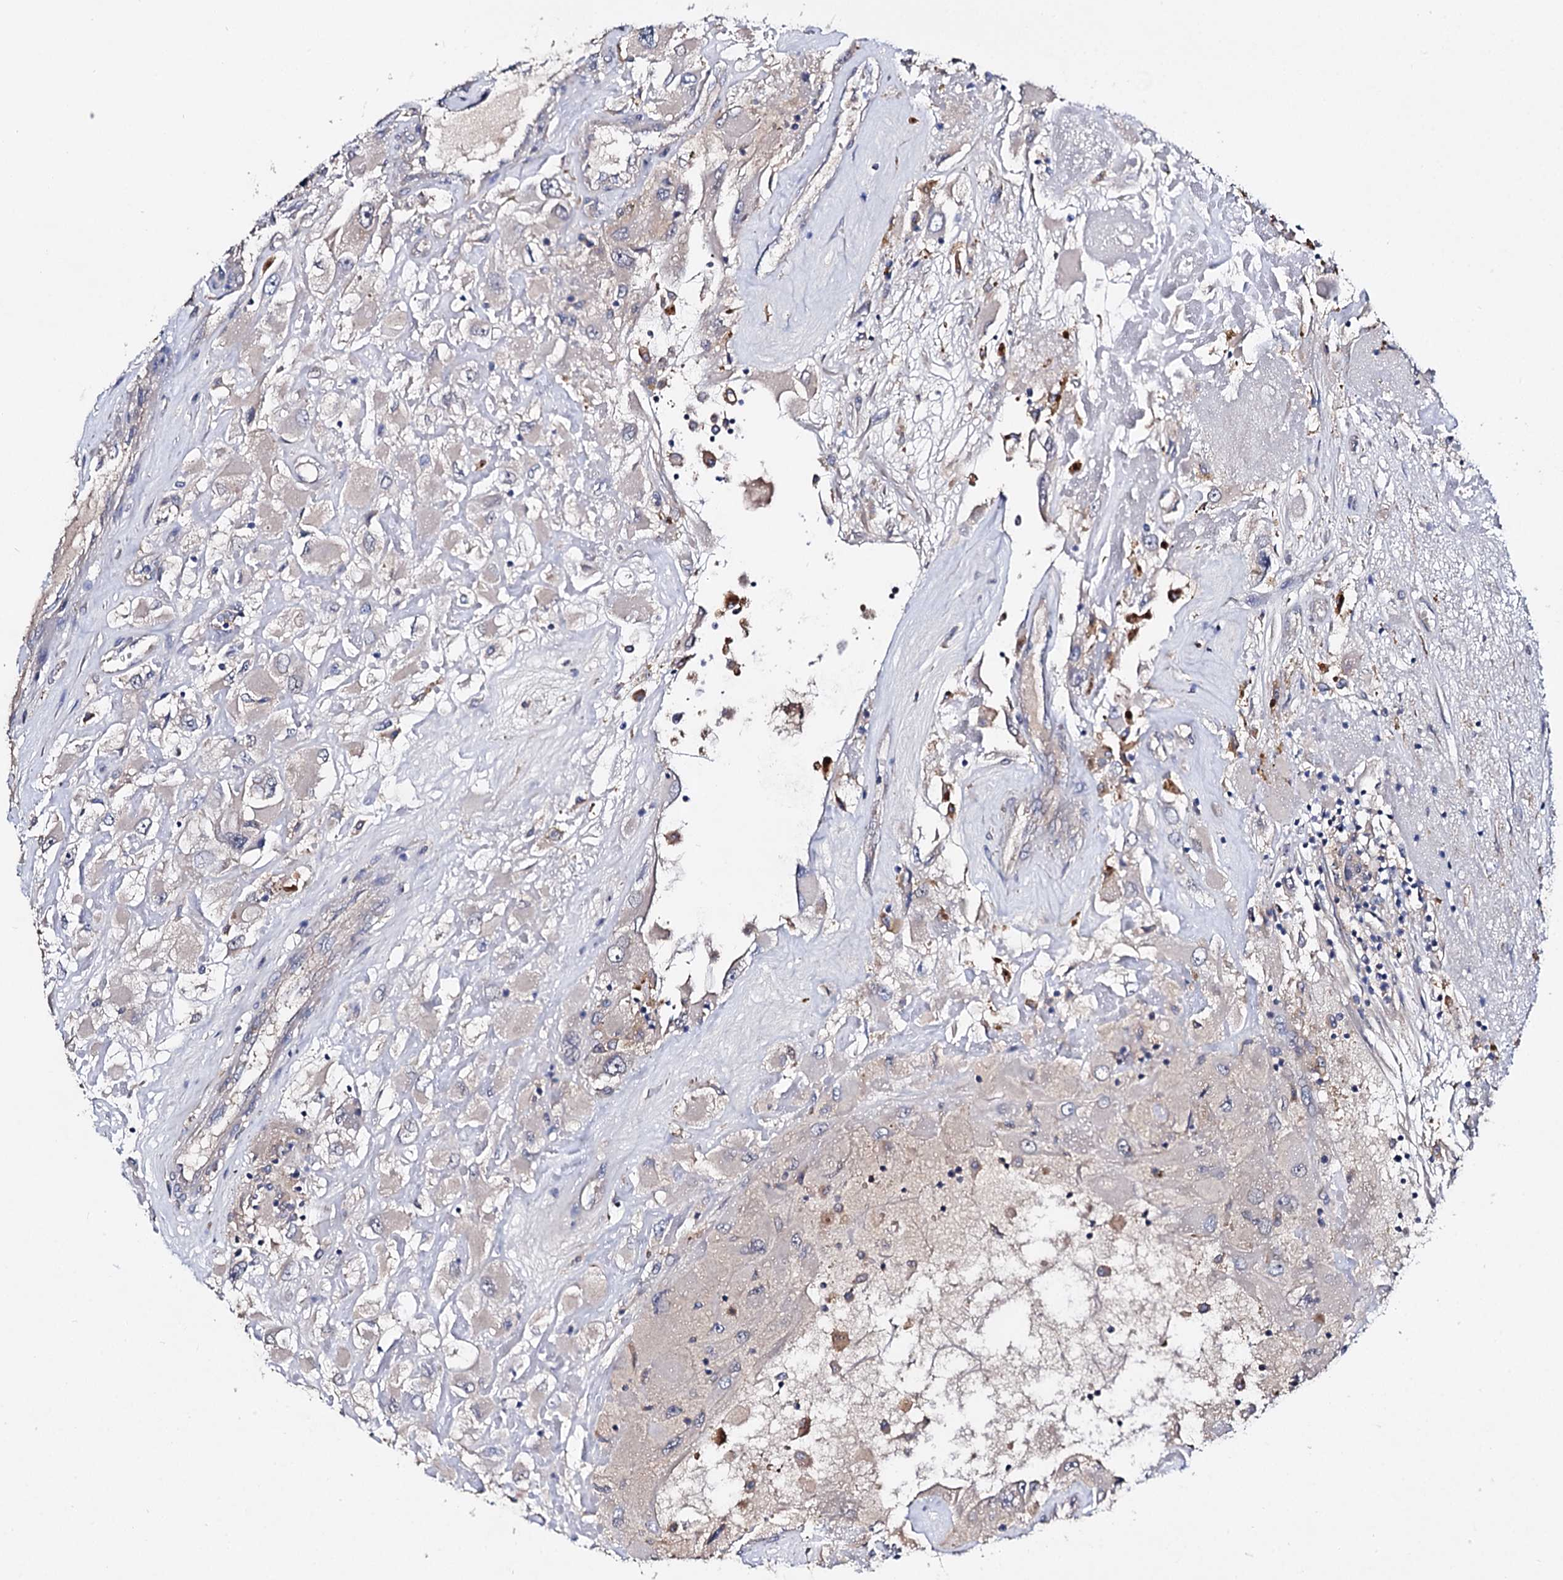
{"staining": {"intensity": "negative", "quantity": "none", "location": "none"}, "tissue": "renal cancer", "cell_type": "Tumor cells", "image_type": "cancer", "snomed": [{"axis": "morphology", "description": "Adenocarcinoma, NOS"}, {"axis": "topography", "description": "Kidney"}], "caption": "Immunohistochemical staining of human renal cancer (adenocarcinoma) demonstrates no significant staining in tumor cells.", "gene": "HVCN1", "patient": {"sex": "female", "age": 52}}